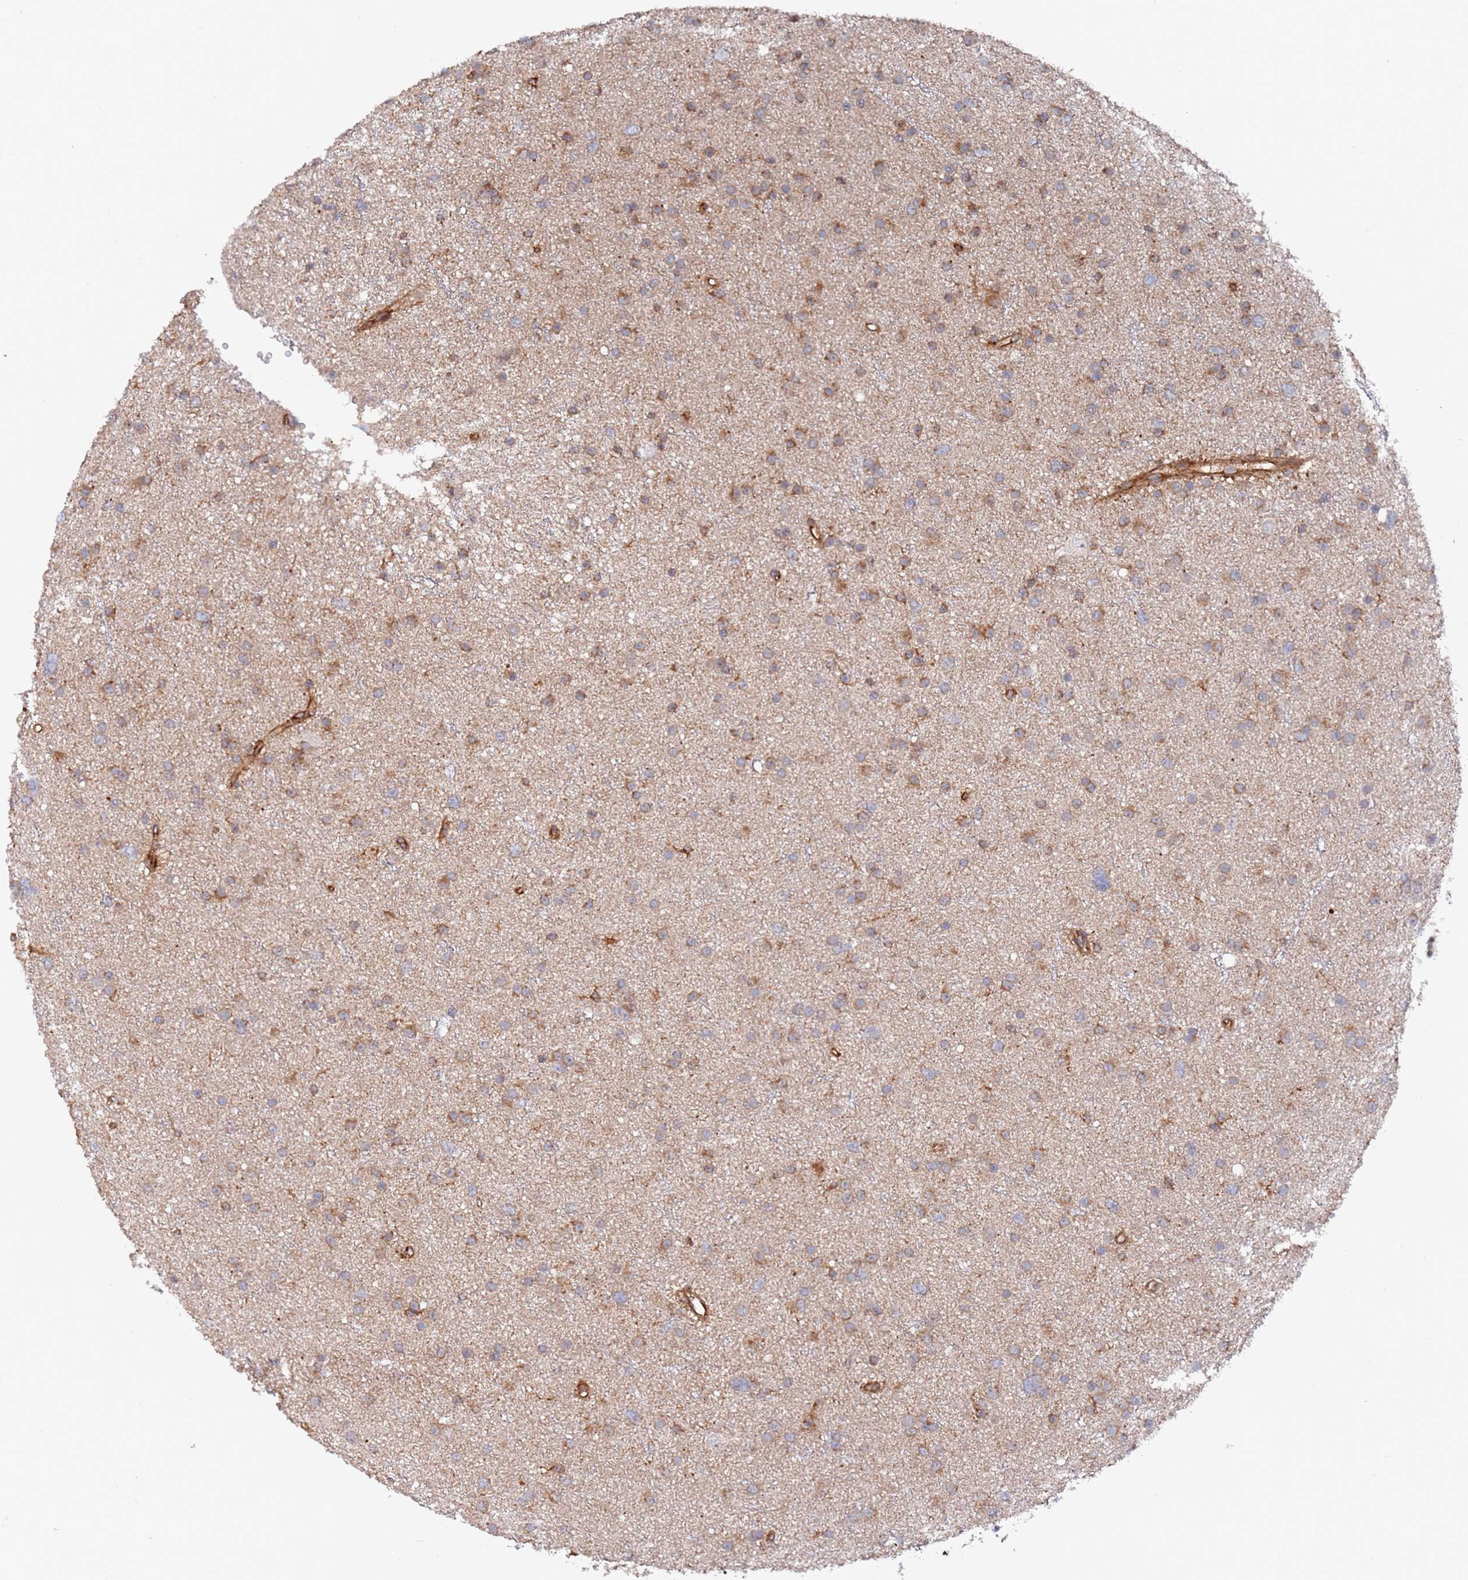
{"staining": {"intensity": "moderate", "quantity": ">75%", "location": "cytoplasmic/membranous"}, "tissue": "glioma", "cell_type": "Tumor cells", "image_type": "cancer", "snomed": [{"axis": "morphology", "description": "Glioma, malignant, Low grade"}, {"axis": "topography", "description": "Cerebral cortex"}], "caption": "Immunohistochemistry (IHC) histopathology image of human glioma stained for a protein (brown), which displays medium levels of moderate cytoplasmic/membranous positivity in about >75% of tumor cells.", "gene": "DDX60", "patient": {"sex": "female", "age": 39}}